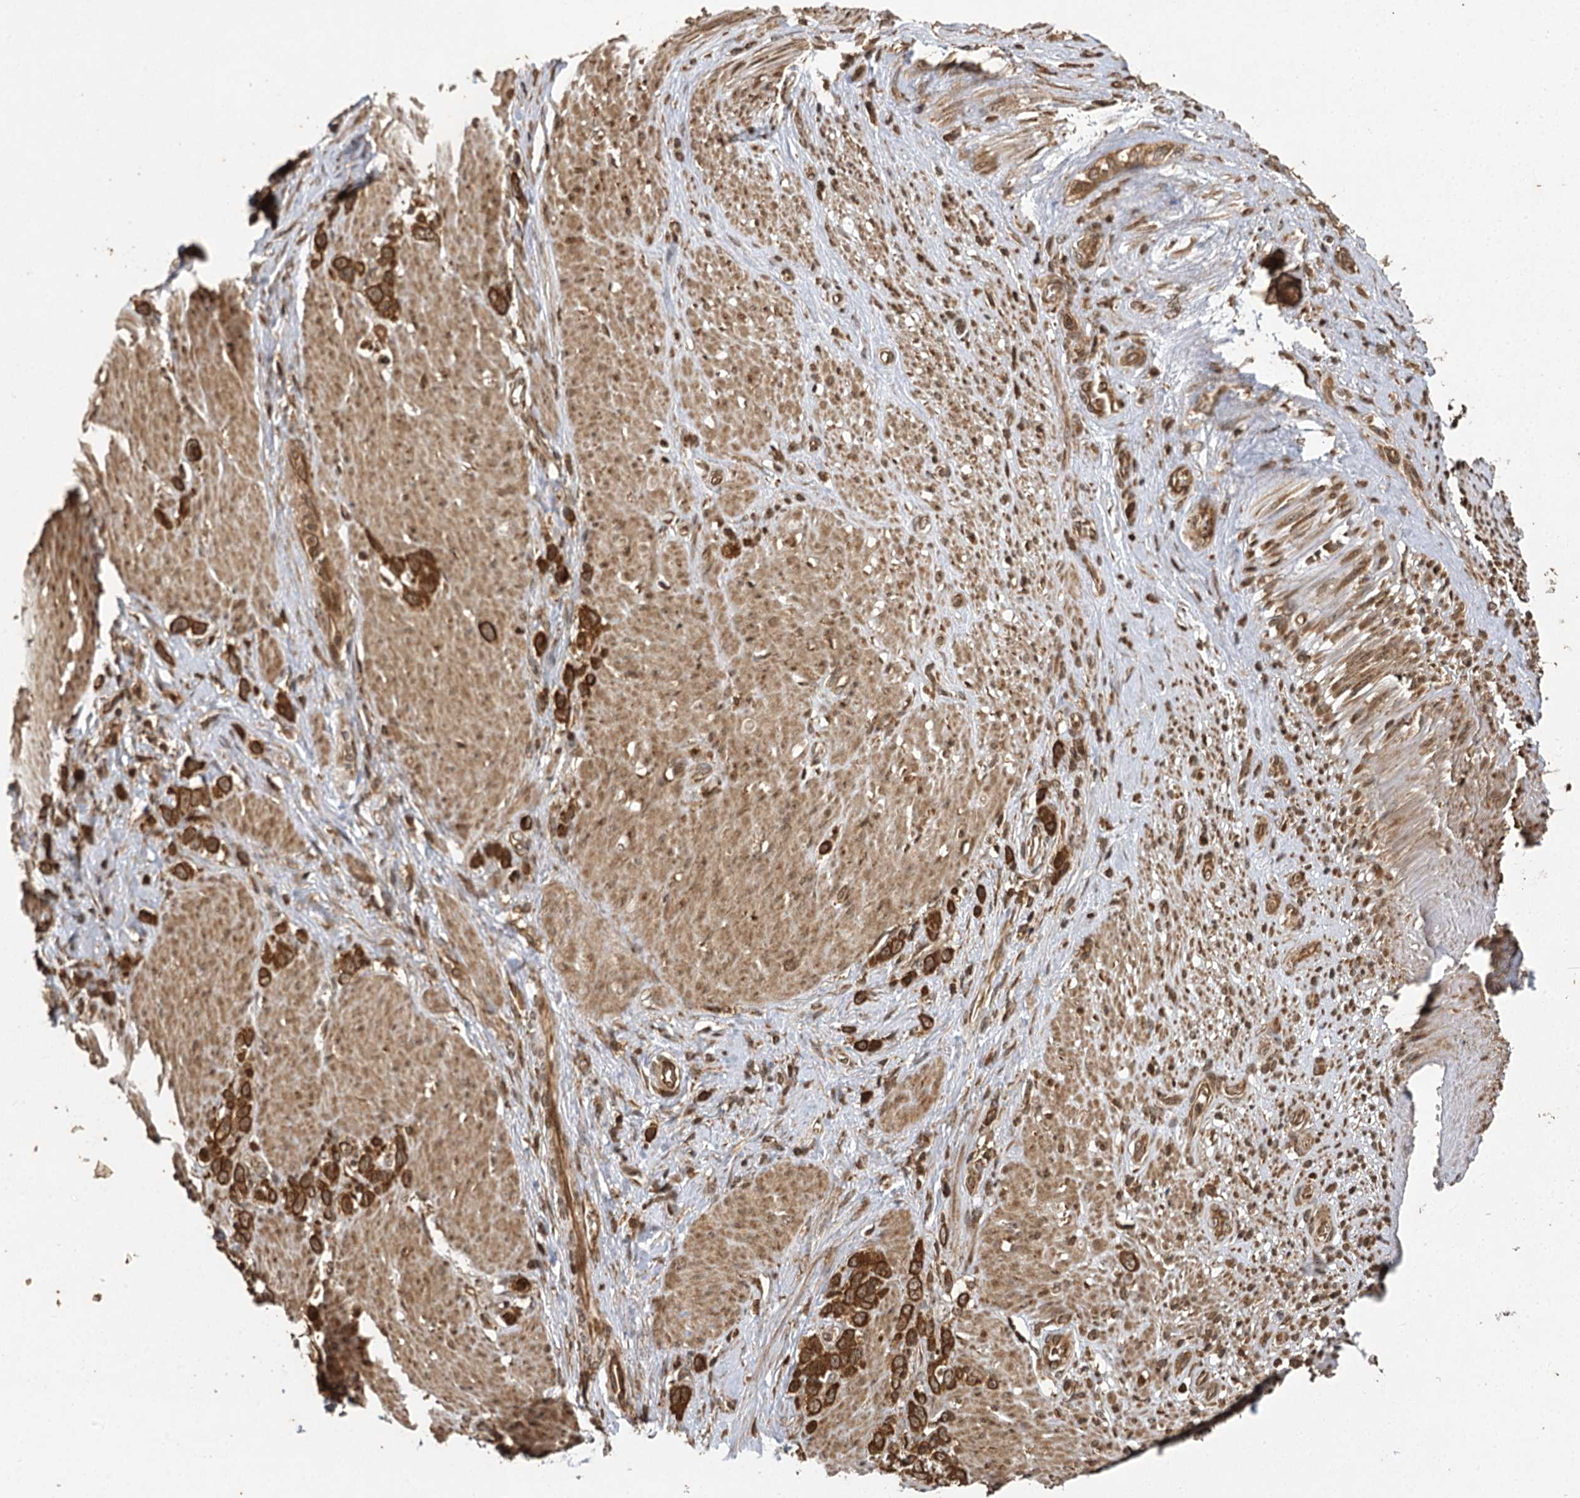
{"staining": {"intensity": "strong", "quantity": ">75%", "location": "cytoplasmic/membranous"}, "tissue": "stomach cancer", "cell_type": "Tumor cells", "image_type": "cancer", "snomed": [{"axis": "morphology", "description": "Adenocarcinoma, NOS"}, {"axis": "morphology", "description": "Adenocarcinoma, High grade"}, {"axis": "topography", "description": "Stomach, upper"}, {"axis": "topography", "description": "Stomach, lower"}], "caption": "Human stomach cancer (high-grade adenocarcinoma) stained with a brown dye exhibits strong cytoplasmic/membranous positive expression in approximately >75% of tumor cells.", "gene": "IL11RA", "patient": {"sex": "female", "age": 65}}